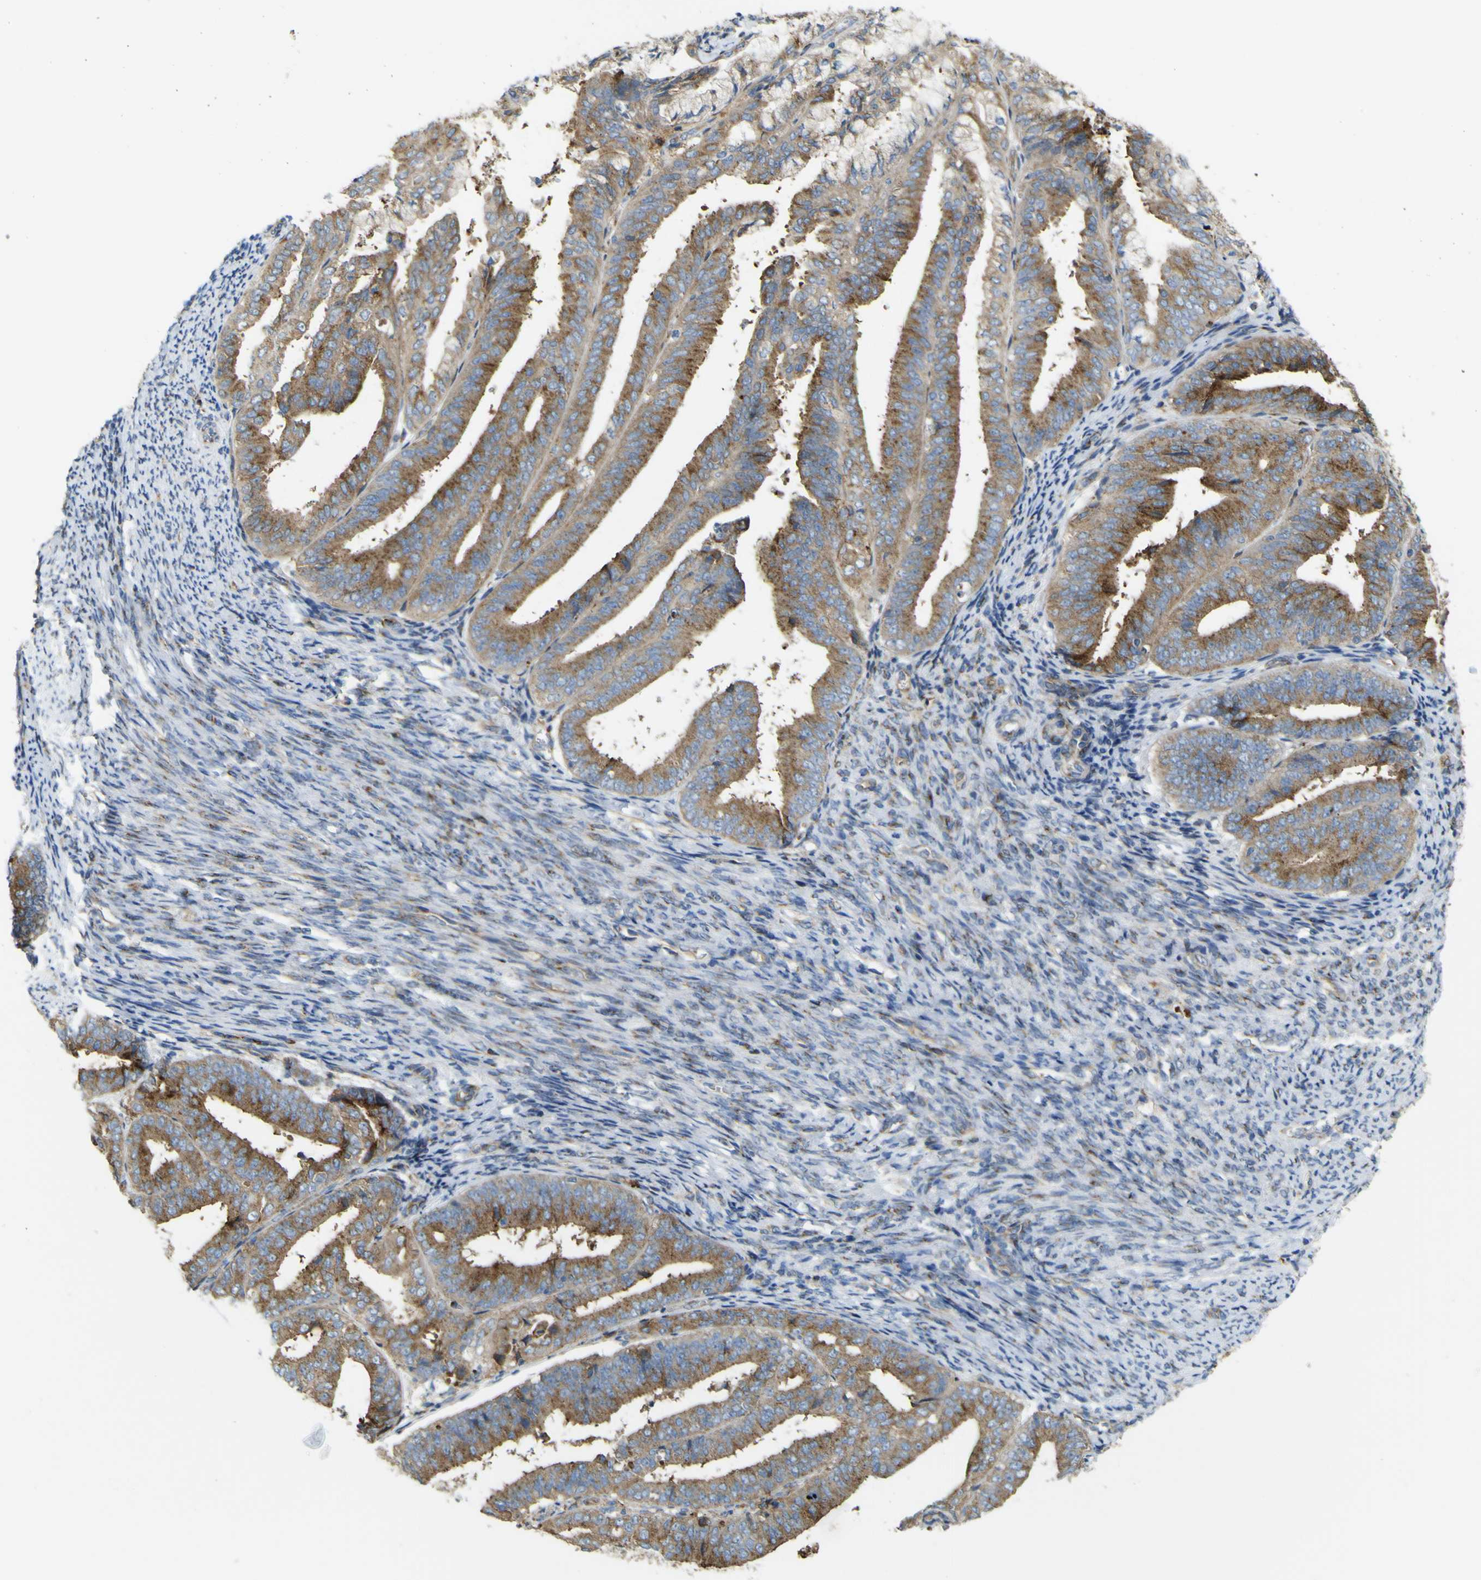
{"staining": {"intensity": "moderate", "quantity": ">75%", "location": "cytoplasmic/membranous"}, "tissue": "endometrial cancer", "cell_type": "Tumor cells", "image_type": "cancer", "snomed": [{"axis": "morphology", "description": "Adenocarcinoma, NOS"}, {"axis": "topography", "description": "Endometrium"}], "caption": "High-power microscopy captured an immunohistochemistry (IHC) photomicrograph of endometrial cancer (adenocarcinoma), revealing moderate cytoplasmic/membranous staining in approximately >75% of tumor cells.", "gene": "IGF2R", "patient": {"sex": "female", "age": 63}}